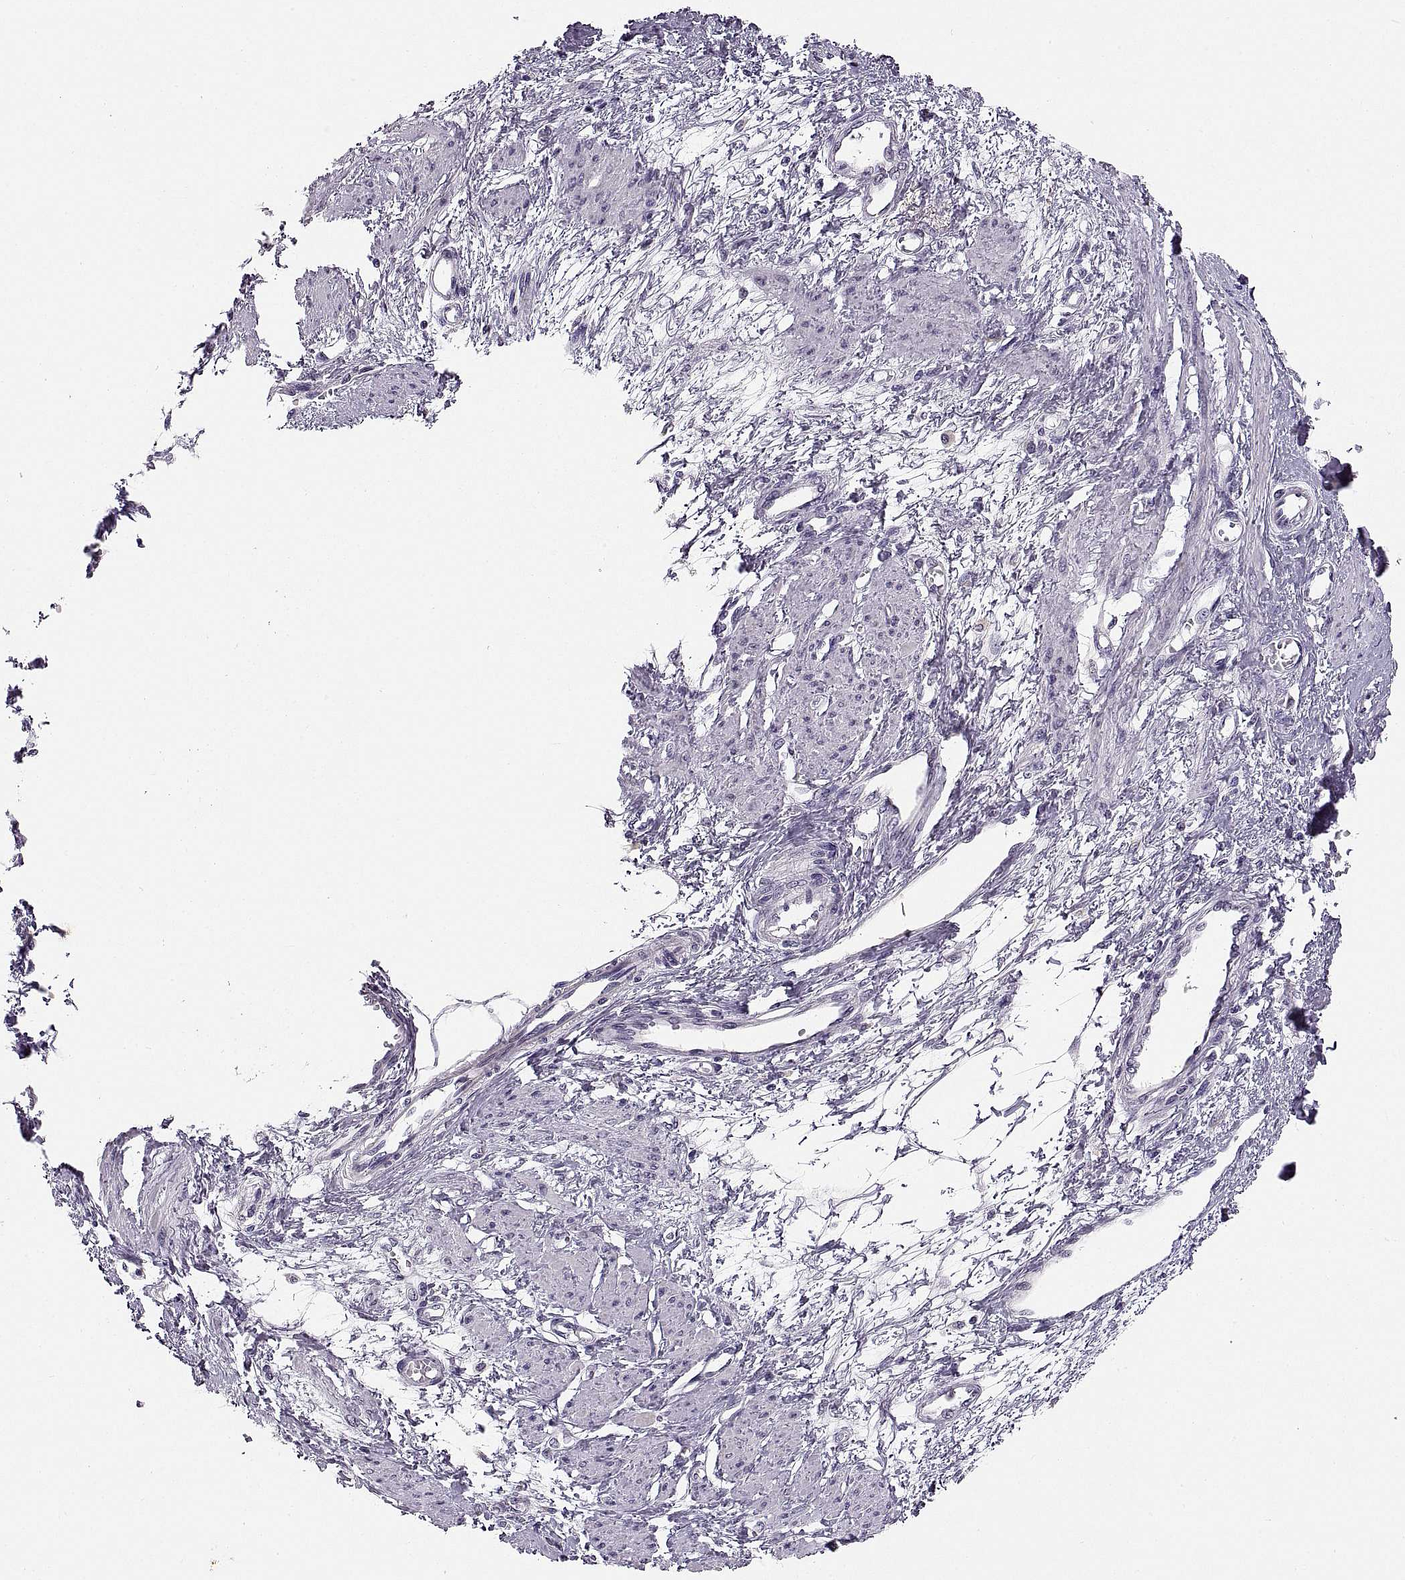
{"staining": {"intensity": "negative", "quantity": "none", "location": "none"}, "tissue": "smooth muscle", "cell_type": "Smooth muscle cells", "image_type": "normal", "snomed": [{"axis": "morphology", "description": "Normal tissue, NOS"}, {"axis": "topography", "description": "Smooth muscle"}, {"axis": "topography", "description": "Uterus"}], "caption": "This photomicrograph is of benign smooth muscle stained with immunohistochemistry to label a protein in brown with the nuclei are counter-stained blue. There is no expression in smooth muscle cells.", "gene": "ADH6", "patient": {"sex": "female", "age": 39}}